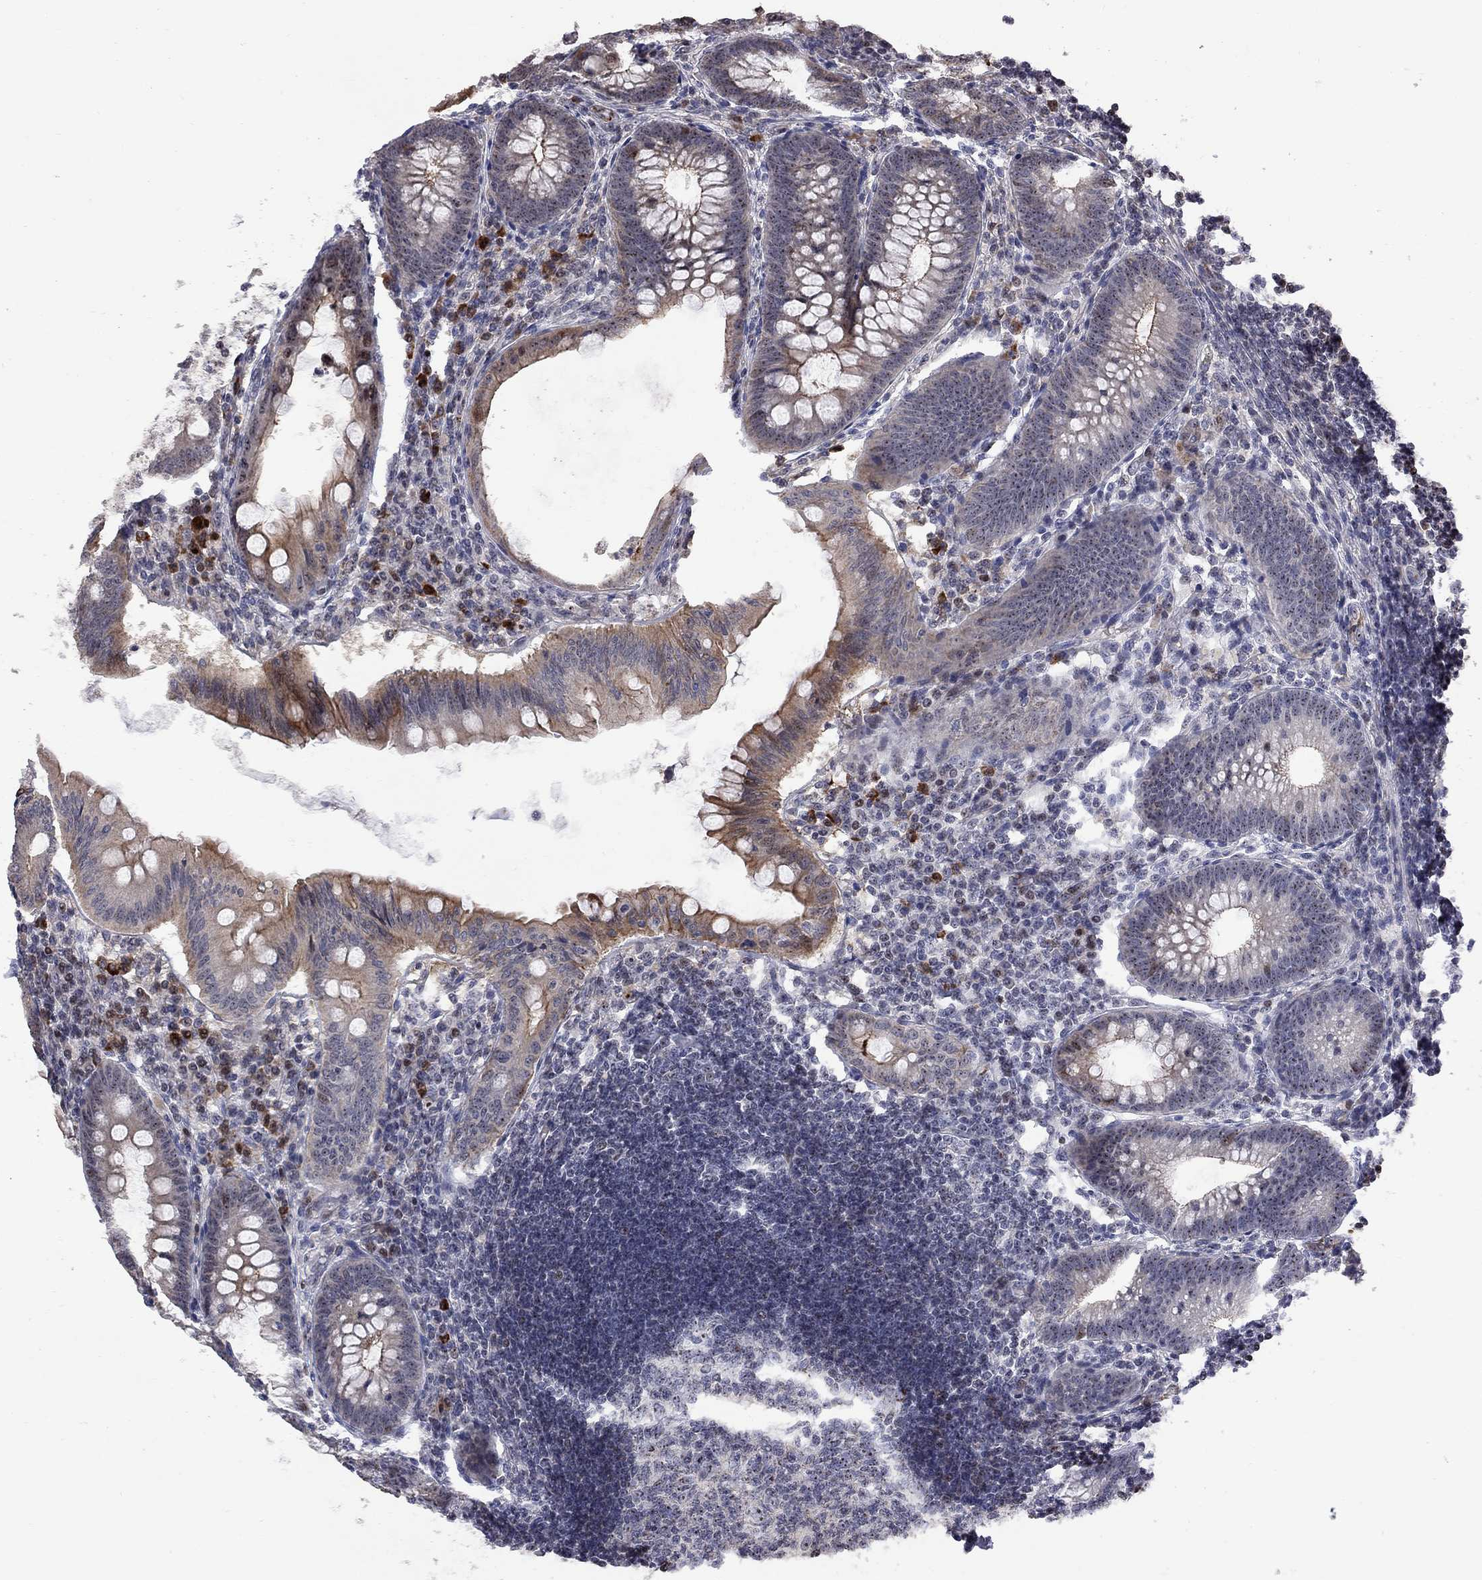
{"staining": {"intensity": "moderate", "quantity": "<25%", "location": "cytoplasmic/membranous,nuclear"}, "tissue": "appendix", "cell_type": "Glandular cells", "image_type": "normal", "snomed": [{"axis": "morphology", "description": "Normal tissue, NOS"}, {"axis": "morphology", "description": "Inflammation, NOS"}, {"axis": "topography", "description": "Appendix"}], "caption": "High-magnification brightfield microscopy of unremarkable appendix stained with DAB (brown) and counterstained with hematoxylin (blue). glandular cells exhibit moderate cytoplasmic/membranous,nuclear staining is present in about<25% of cells.", "gene": "DHX33", "patient": {"sex": "male", "age": 16}}